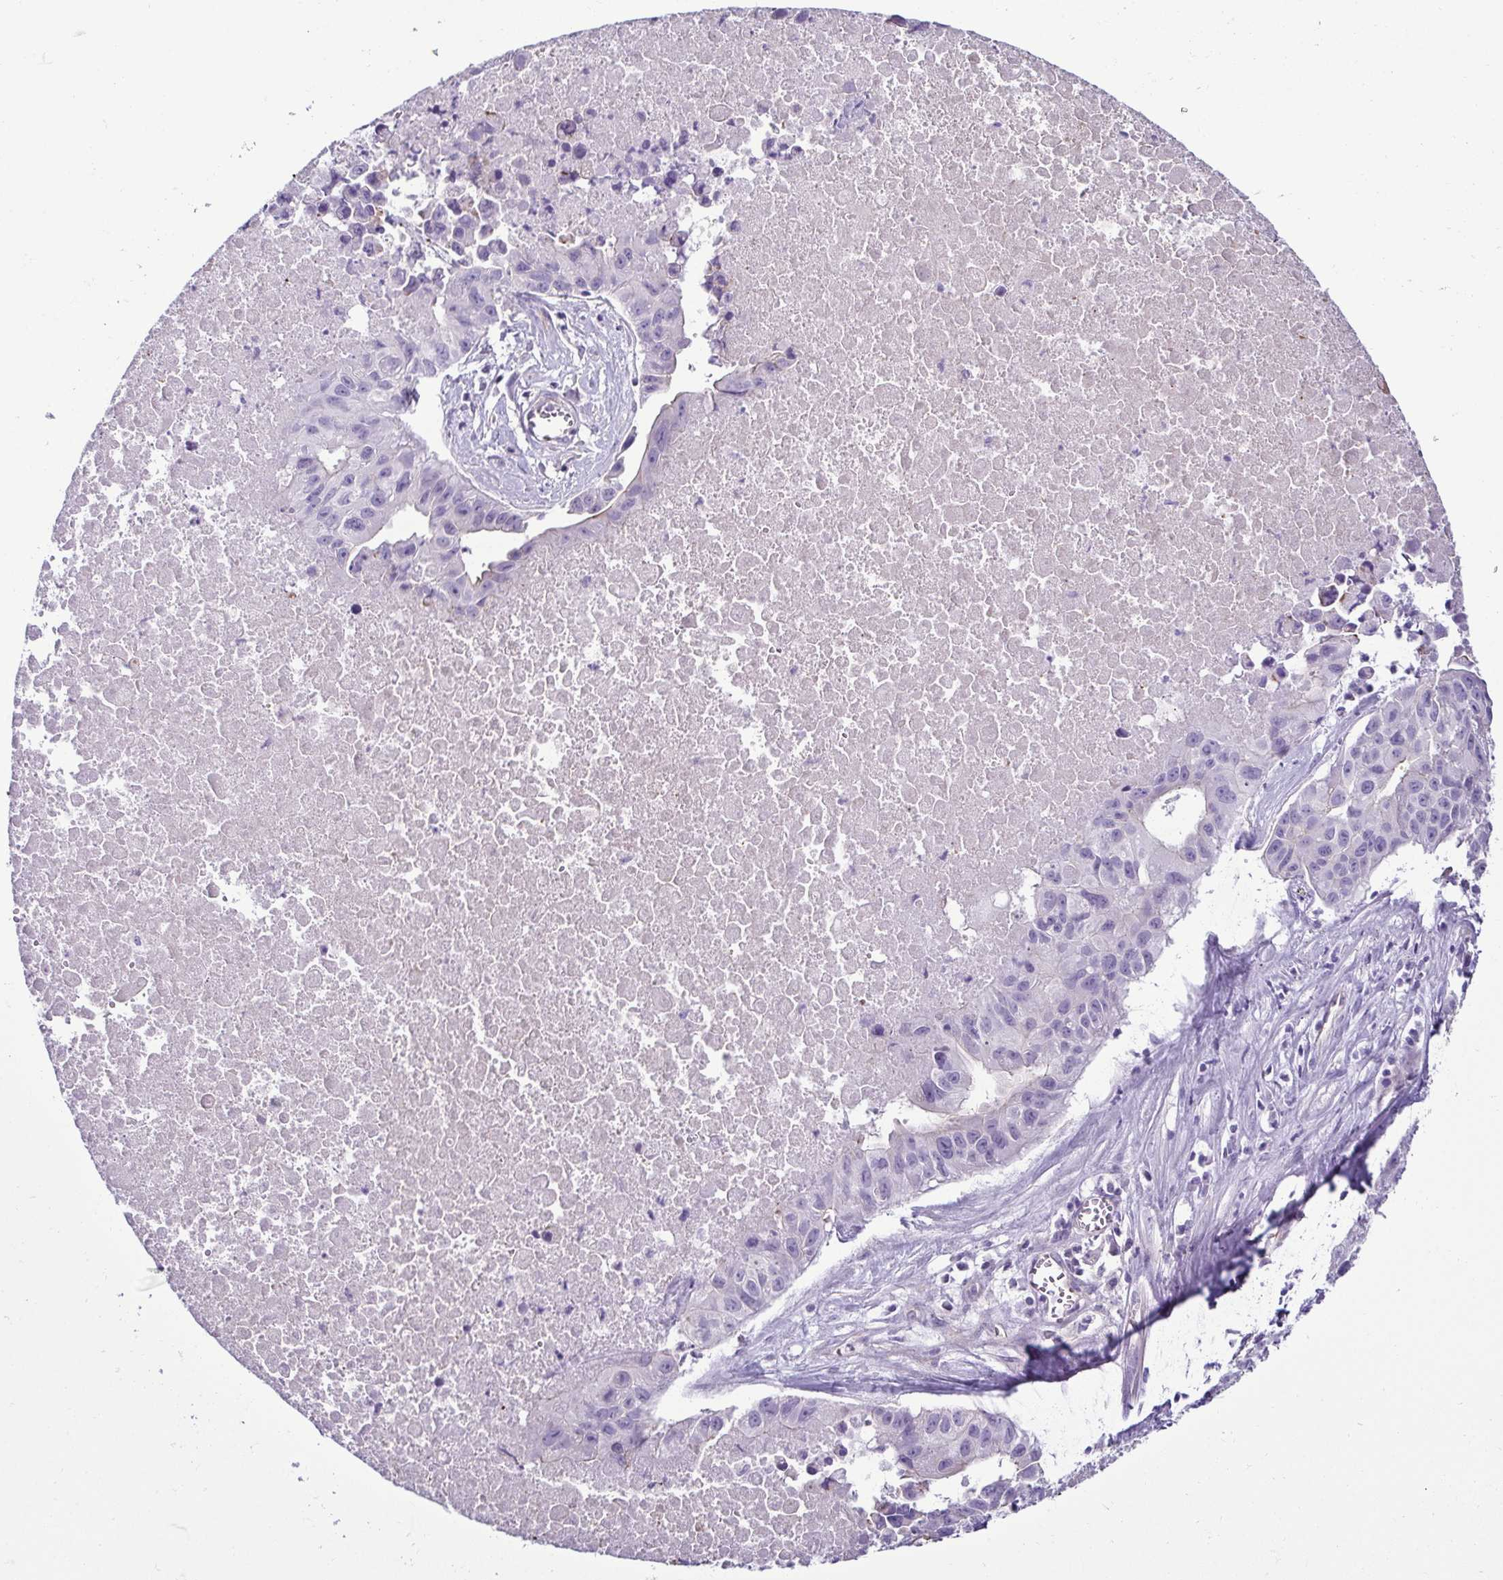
{"staining": {"intensity": "negative", "quantity": "none", "location": "none"}, "tissue": "lung cancer", "cell_type": "Tumor cells", "image_type": "cancer", "snomed": [{"axis": "morphology", "description": "Adenocarcinoma, NOS"}, {"axis": "topography", "description": "Lymph node"}, {"axis": "topography", "description": "Lung"}], "caption": "A photomicrograph of lung cancer stained for a protein displays no brown staining in tumor cells.", "gene": "CASP14", "patient": {"sex": "male", "age": 64}}